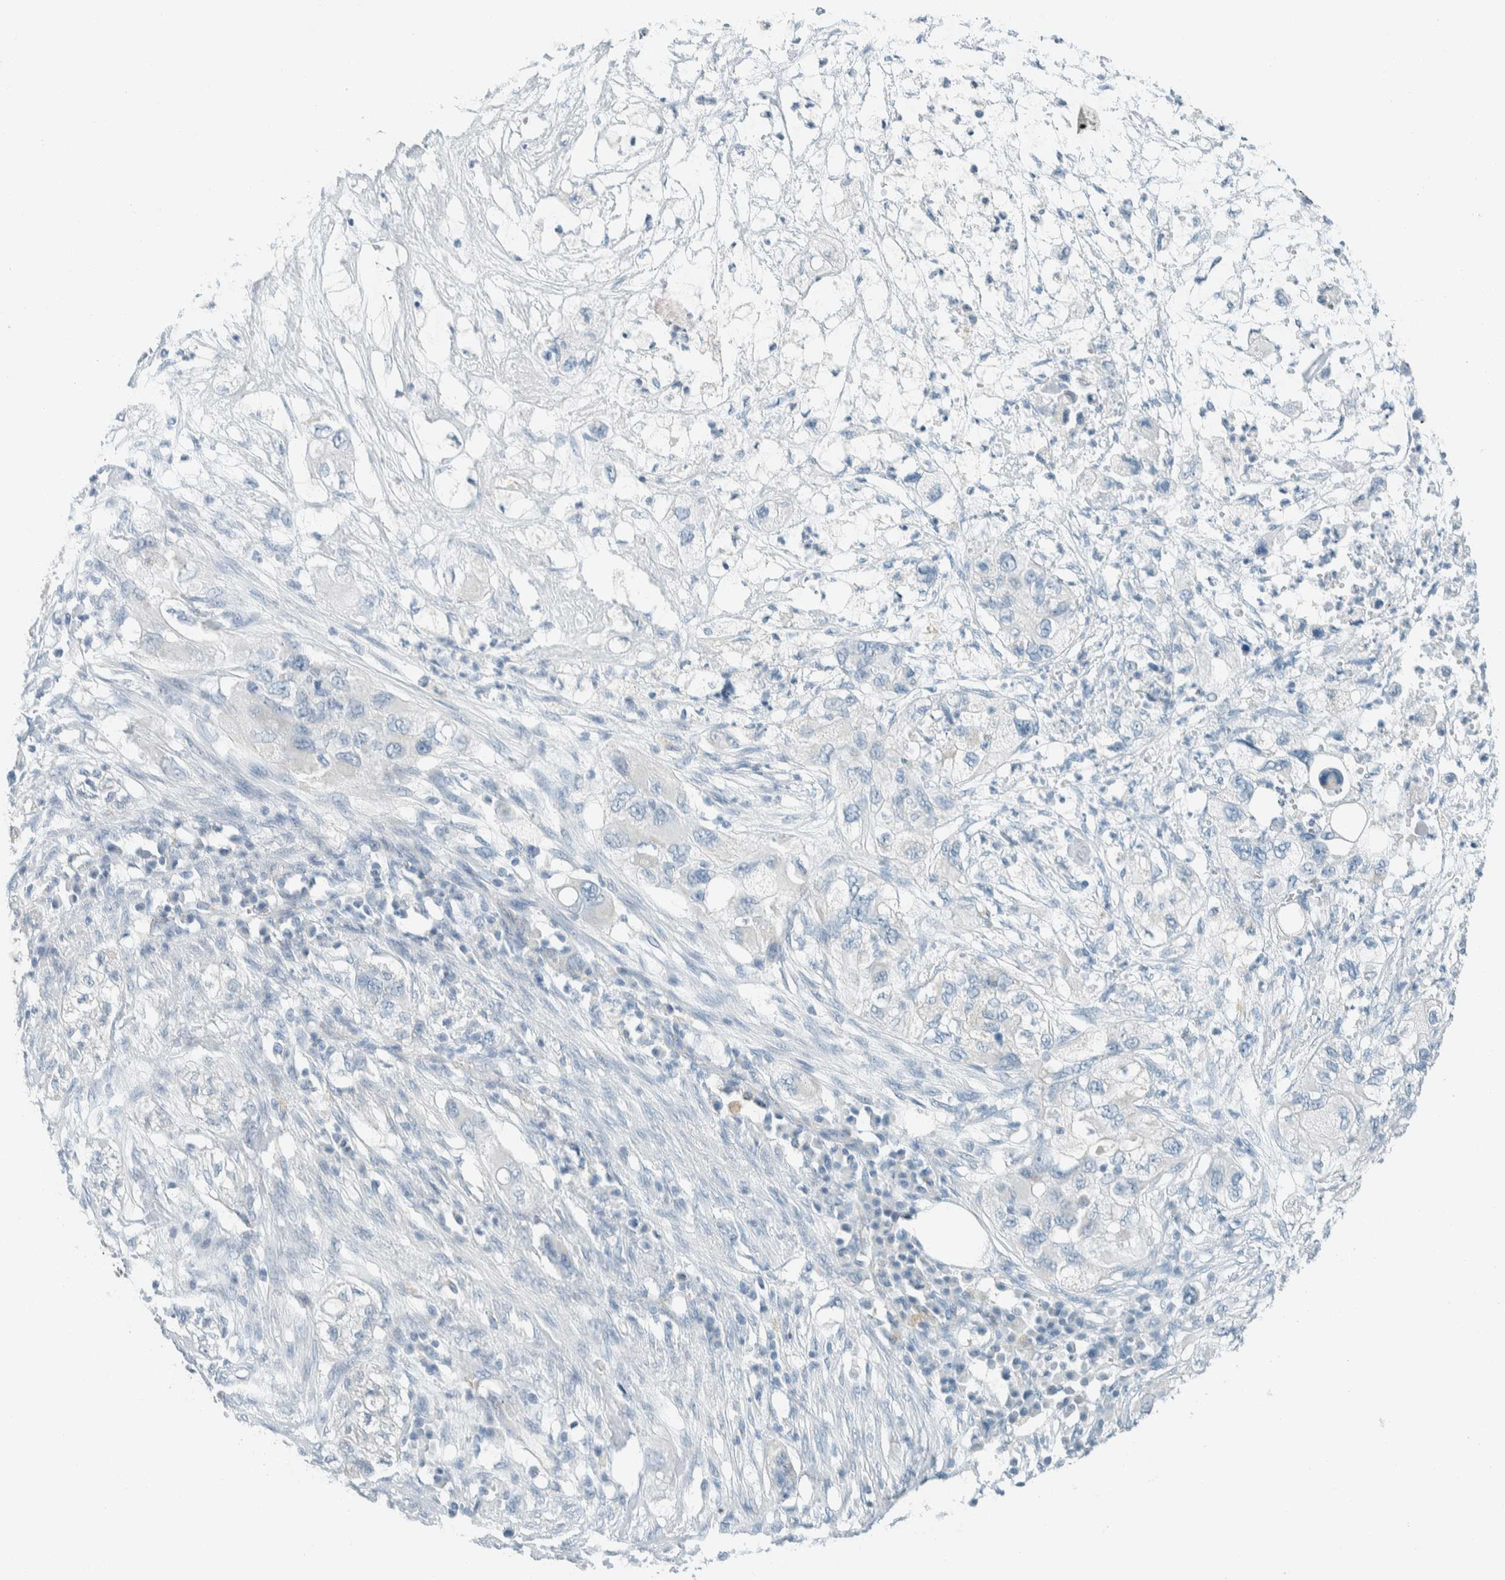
{"staining": {"intensity": "negative", "quantity": "none", "location": "none"}, "tissue": "pancreatic cancer", "cell_type": "Tumor cells", "image_type": "cancer", "snomed": [{"axis": "morphology", "description": "Adenocarcinoma, NOS"}, {"axis": "topography", "description": "Pancreas"}], "caption": "A photomicrograph of pancreatic adenocarcinoma stained for a protein exhibits no brown staining in tumor cells.", "gene": "SLFN12", "patient": {"sex": "female", "age": 78}}